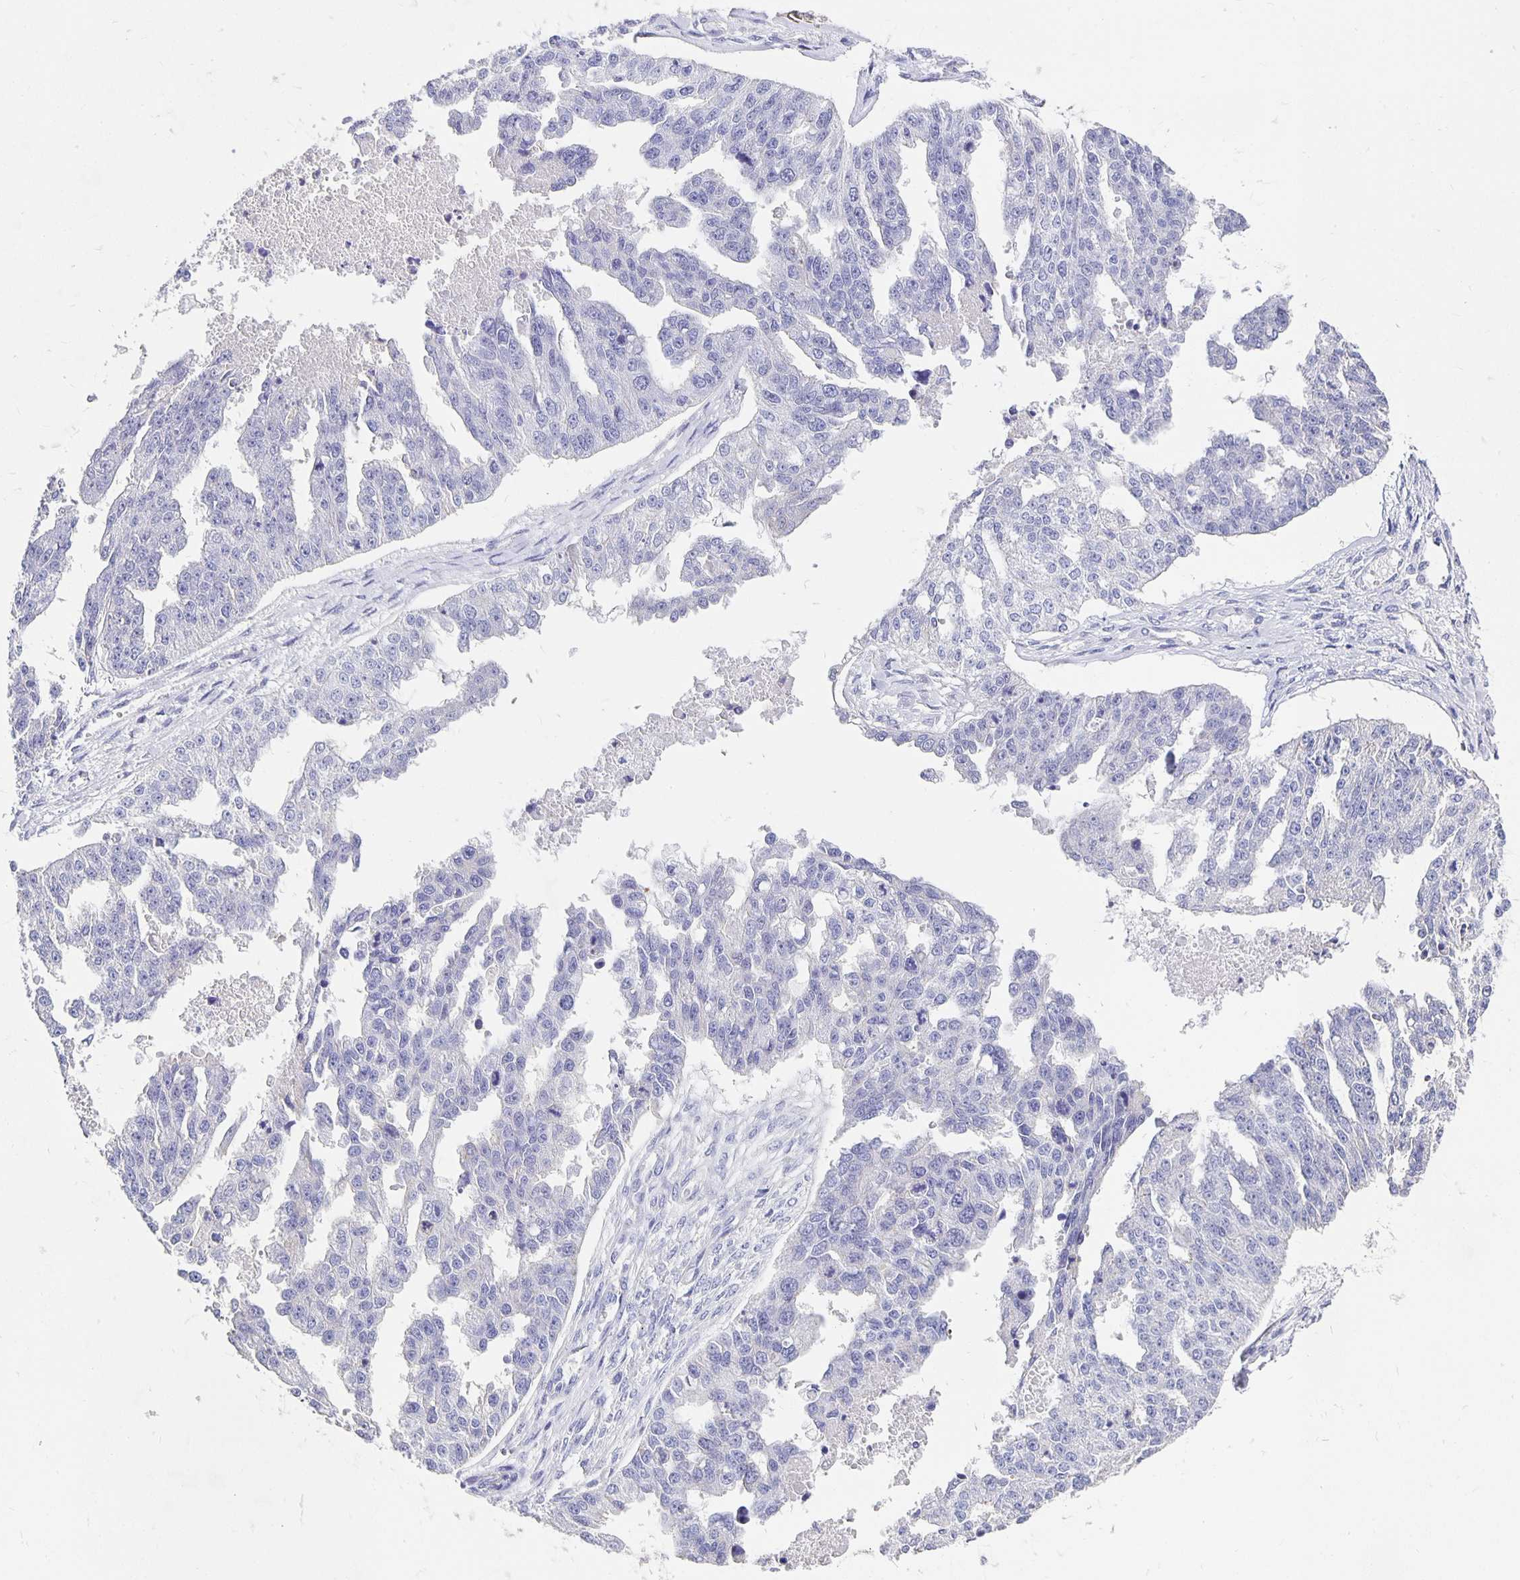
{"staining": {"intensity": "negative", "quantity": "none", "location": "none"}, "tissue": "ovarian cancer", "cell_type": "Tumor cells", "image_type": "cancer", "snomed": [{"axis": "morphology", "description": "Cystadenocarcinoma, serous, NOS"}, {"axis": "topography", "description": "Ovary"}], "caption": "High power microscopy image of an immunohistochemistry (IHC) image of ovarian cancer (serous cystadenocarcinoma), revealing no significant expression in tumor cells.", "gene": "APOB", "patient": {"sex": "female", "age": 58}}